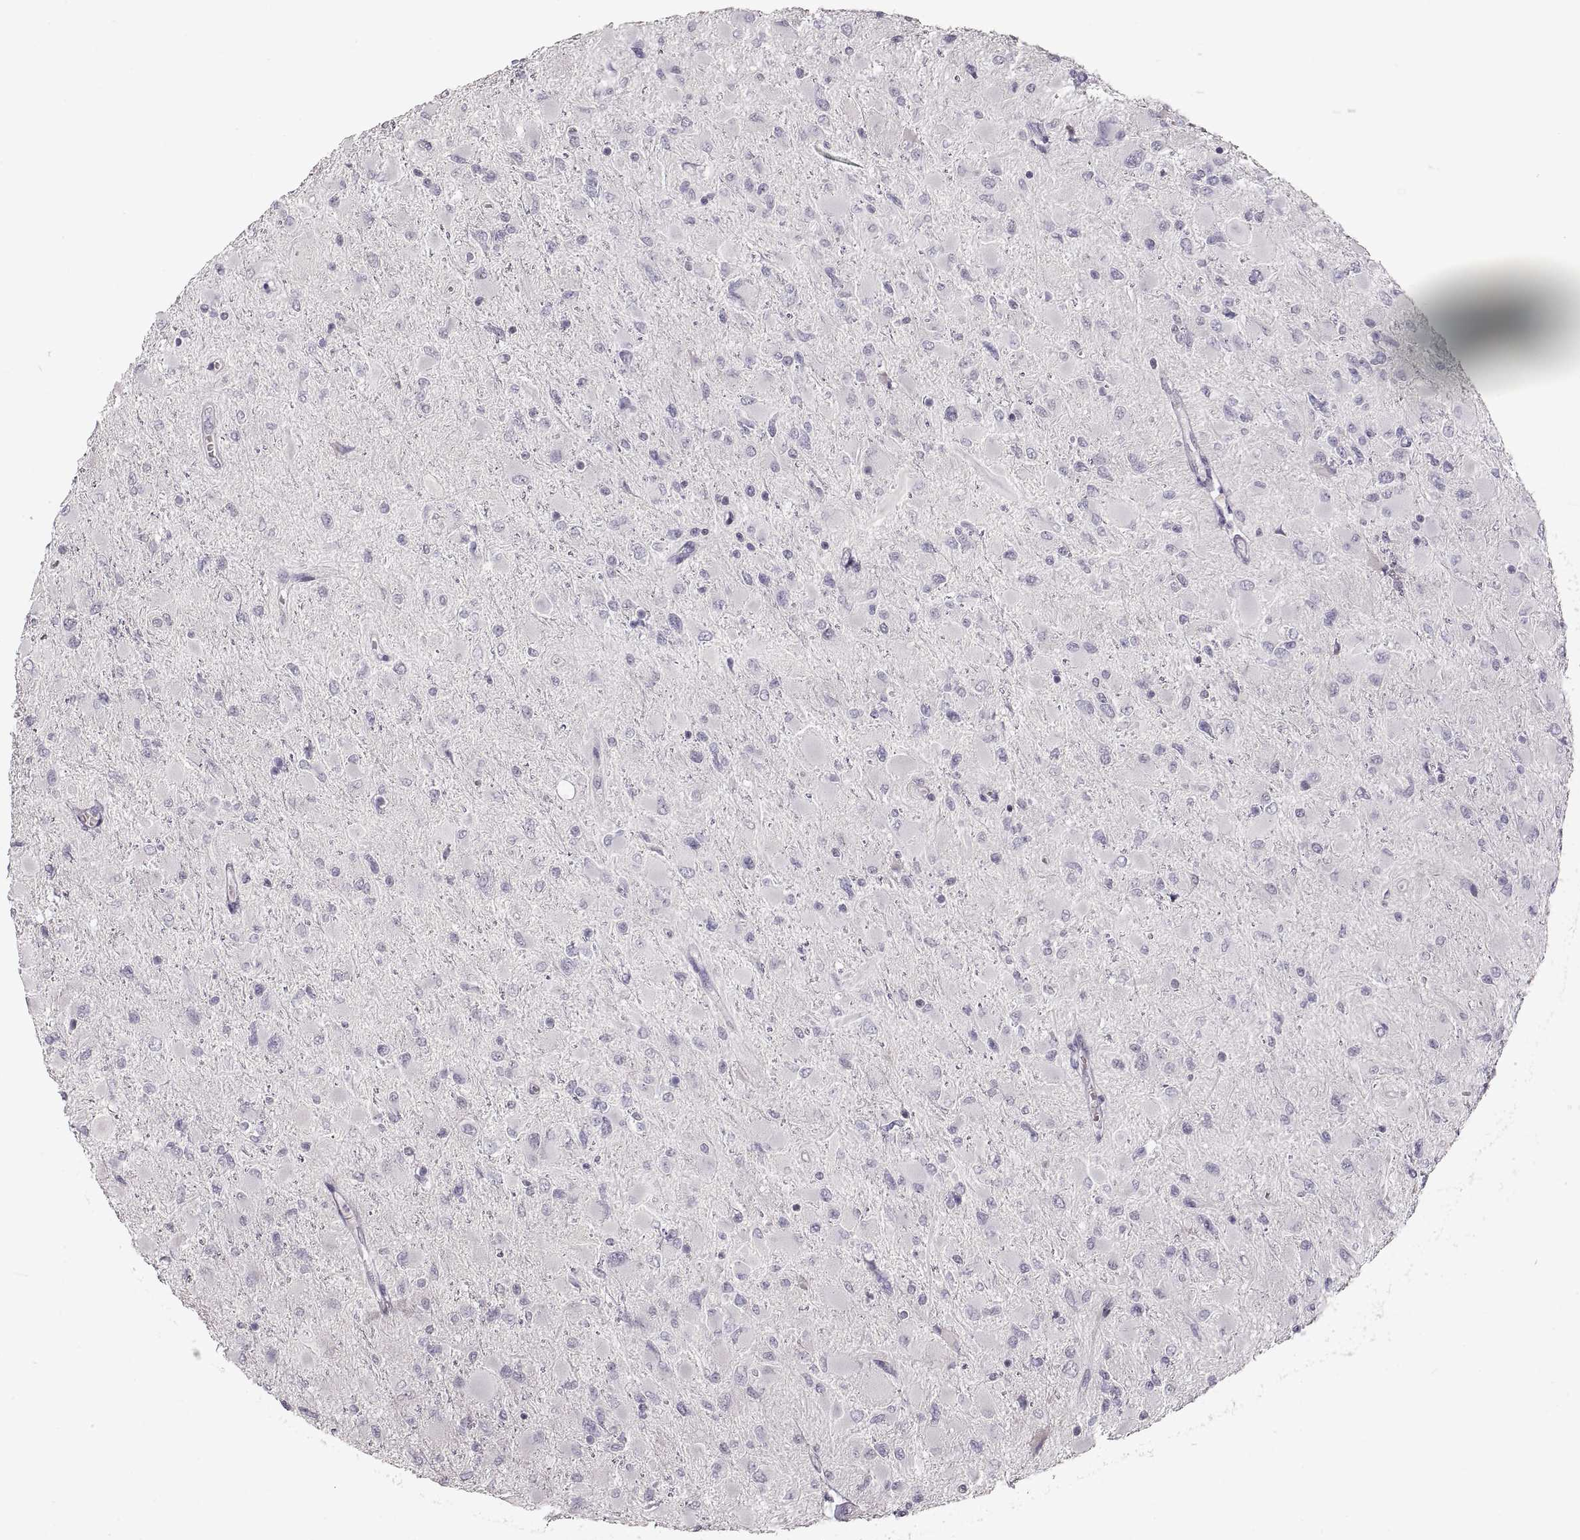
{"staining": {"intensity": "negative", "quantity": "none", "location": "none"}, "tissue": "glioma", "cell_type": "Tumor cells", "image_type": "cancer", "snomed": [{"axis": "morphology", "description": "Glioma, malignant, High grade"}, {"axis": "topography", "description": "Cerebral cortex"}], "caption": "Protein analysis of malignant glioma (high-grade) demonstrates no significant staining in tumor cells.", "gene": "PCSK2", "patient": {"sex": "female", "age": 36}}